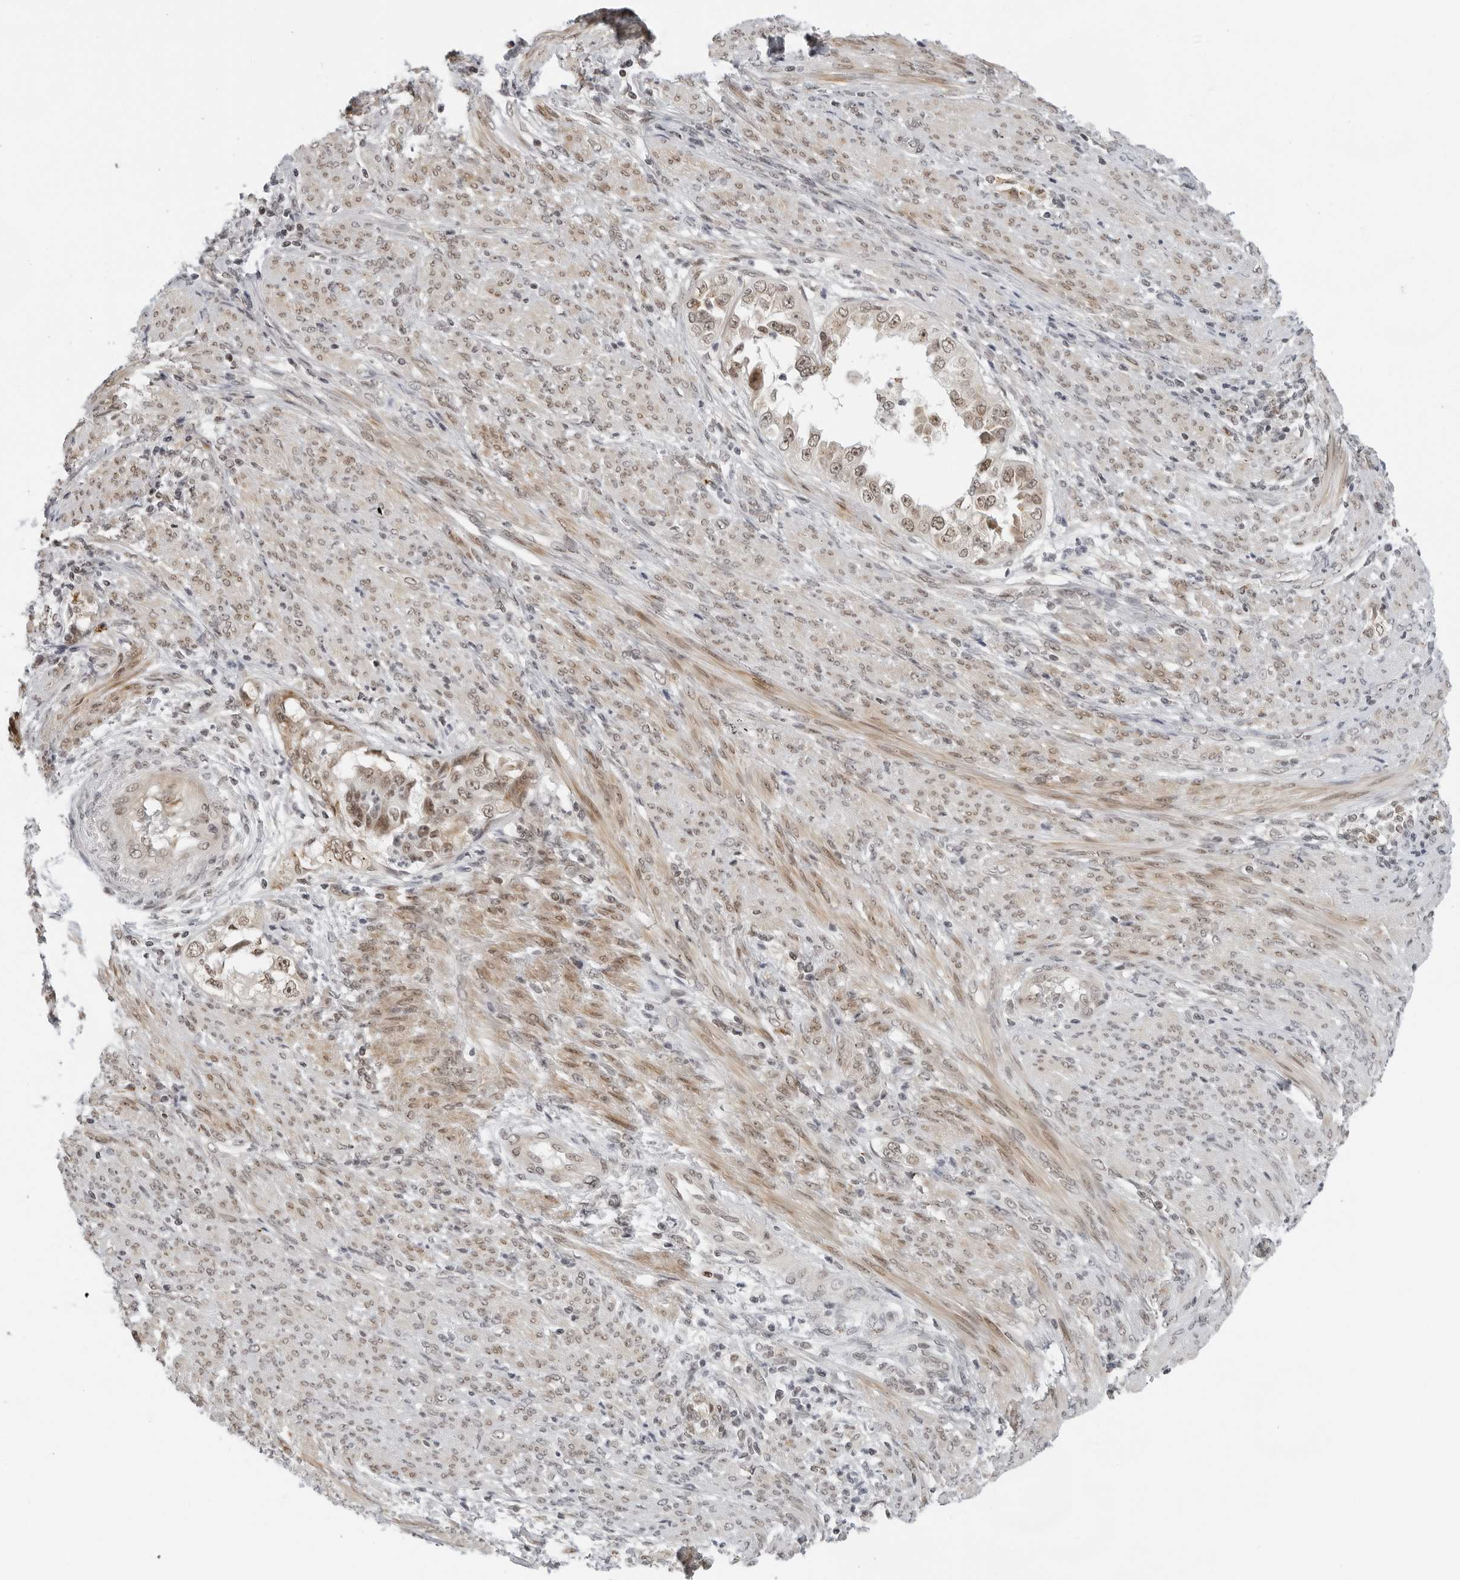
{"staining": {"intensity": "moderate", "quantity": ">75%", "location": "nuclear"}, "tissue": "endometrial cancer", "cell_type": "Tumor cells", "image_type": "cancer", "snomed": [{"axis": "morphology", "description": "Adenocarcinoma, NOS"}, {"axis": "topography", "description": "Endometrium"}], "caption": "Moderate nuclear protein positivity is appreciated in about >75% of tumor cells in adenocarcinoma (endometrial). (Stains: DAB (3,3'-diaminobenzidine) in brown, nuclei in blue, Microscopy: brightfield microscopy at high magnification).", "gene": "TOX4", "patient": {"sex": "female", "age": 85}}